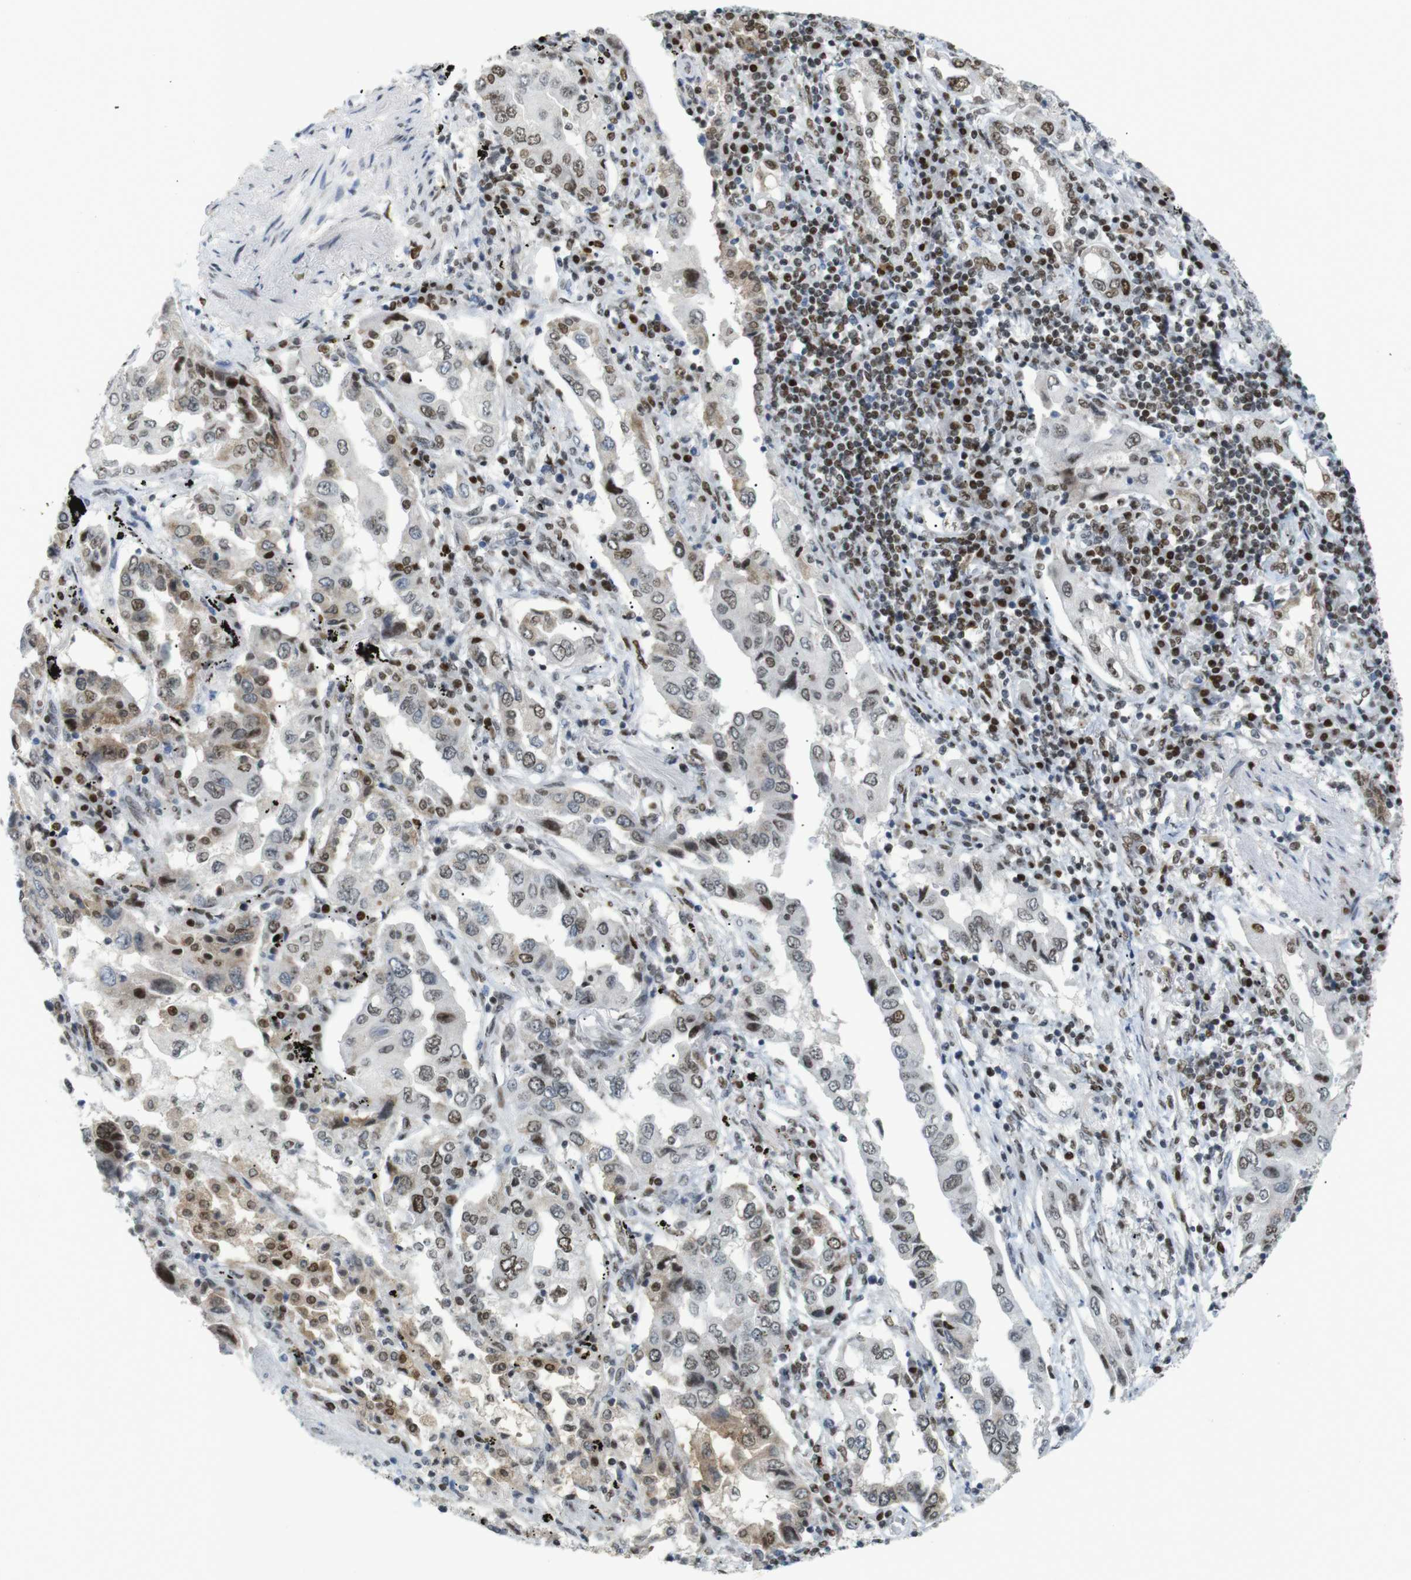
{"staining": {"intensity": "moderate", "quantity": "25%-75%", "location": "cytoplasmic/membranous,nuclear"}, "tissue": "lung cancer", "cell_type": "Tumor cells", "image_type": "cancer", "snomed": [{"axis": "morphology", "description": "Adenocarcinoma, NOS"}, {"axis": "topography", "description": "Lung"}], "caption": "Protein staining of adenocarcinoma (lung) tissue exhibits moderate cytoplasmic/membranous and nuclear staining in about 25%-75% of tumor cells. (DAB IHC with brightfield microscopy, high magnification).", "gene": "RIOX2", "patient": {"sex": "female", "age": 65}}